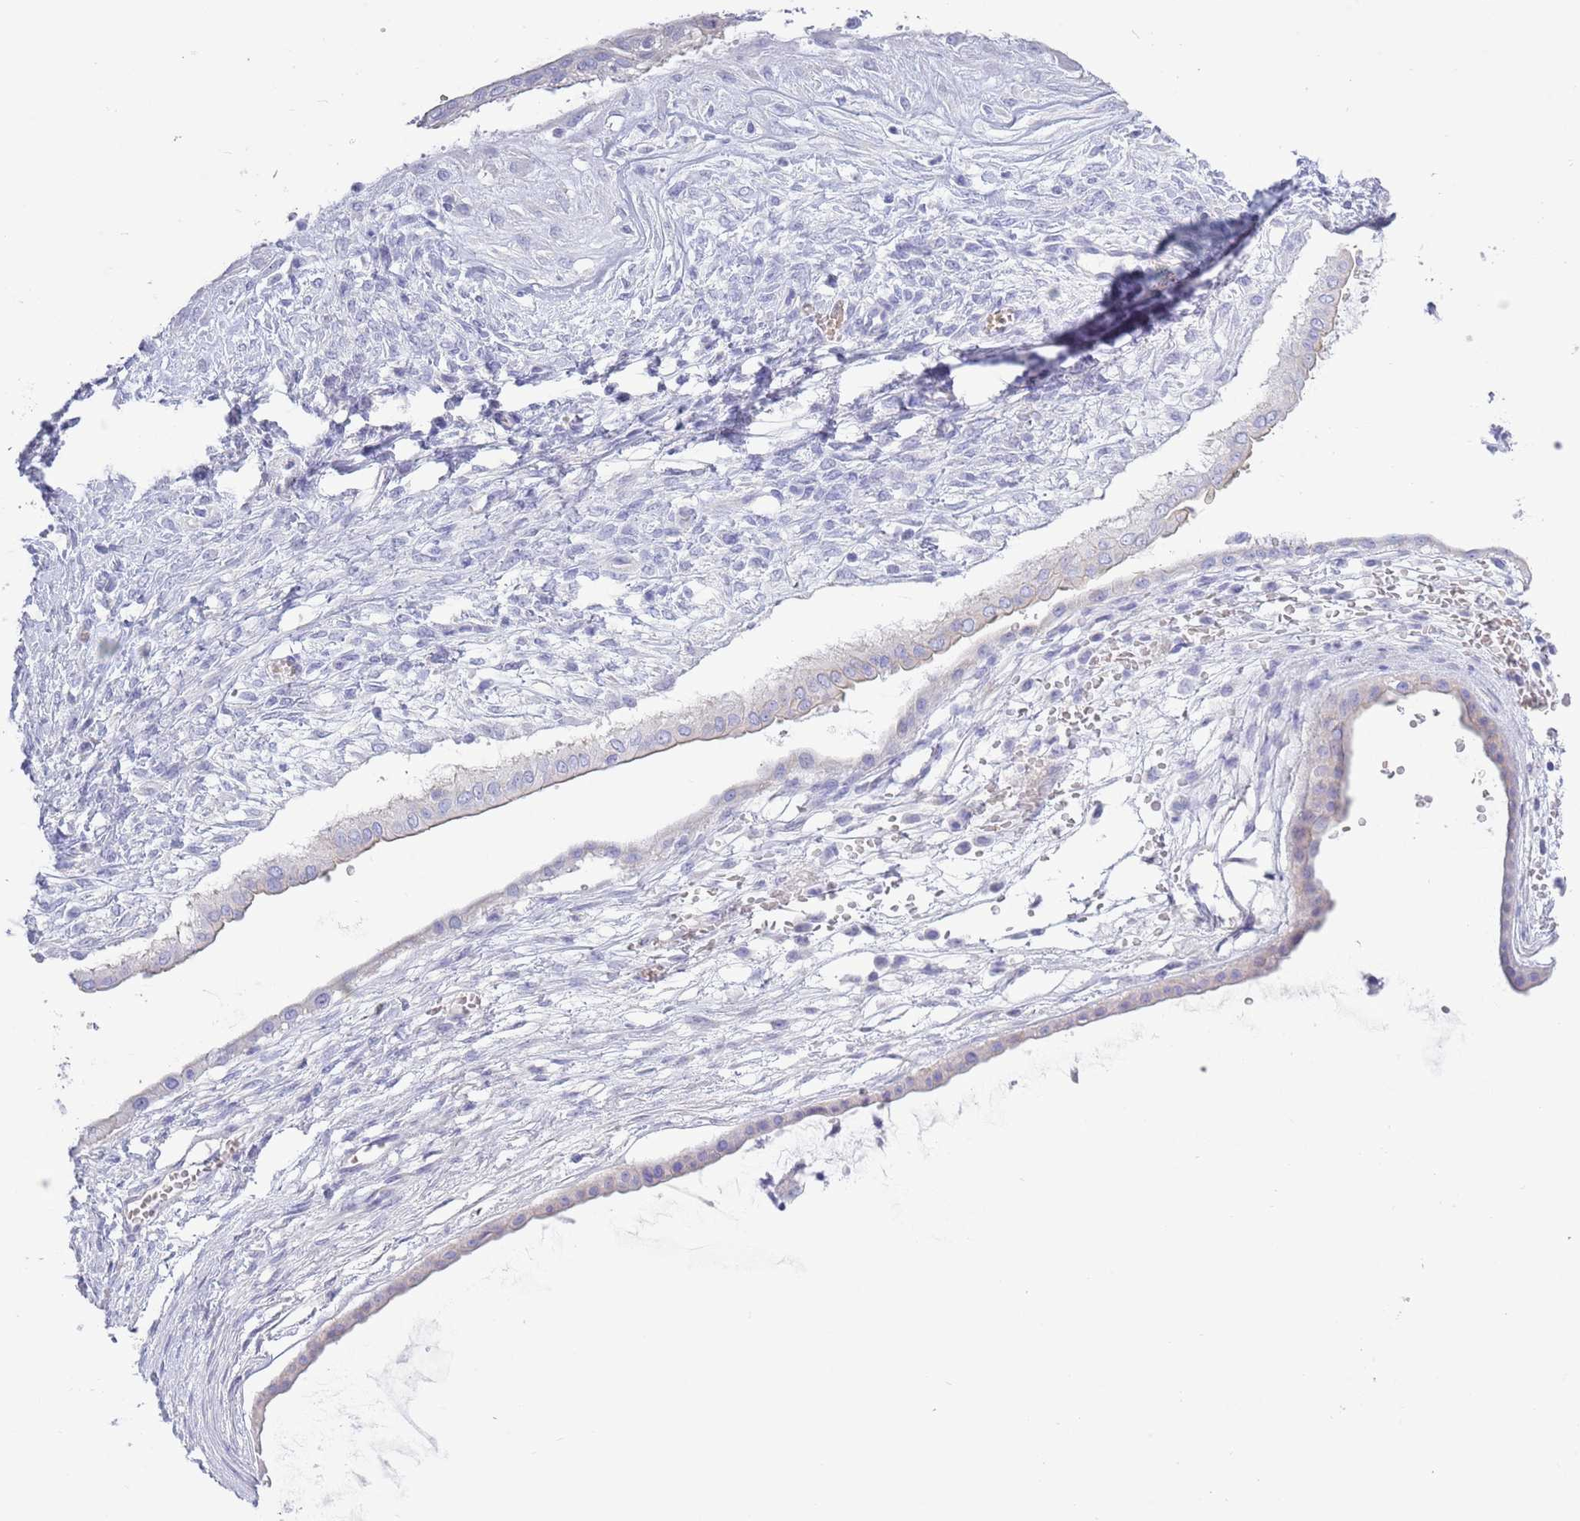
{"staining": {"intensity": "negative", "quantity": "none", "location": "none"}, "tissue": "ovarian cancer", "cell_type": "Tumor cells", "image_type": "cancer", "snomed": [{"axis": "morphology", "description": "Cystadenocarcinoma, mucinous, NOS"}, {"axis": "topography", "description": "Ovary"}], "caption": "Photomicrograph shows no protein positivity in tumor cells of ovarian cancer tissue.", "gene": "ACR", "patient": {"sex": "female", "age": 73}}